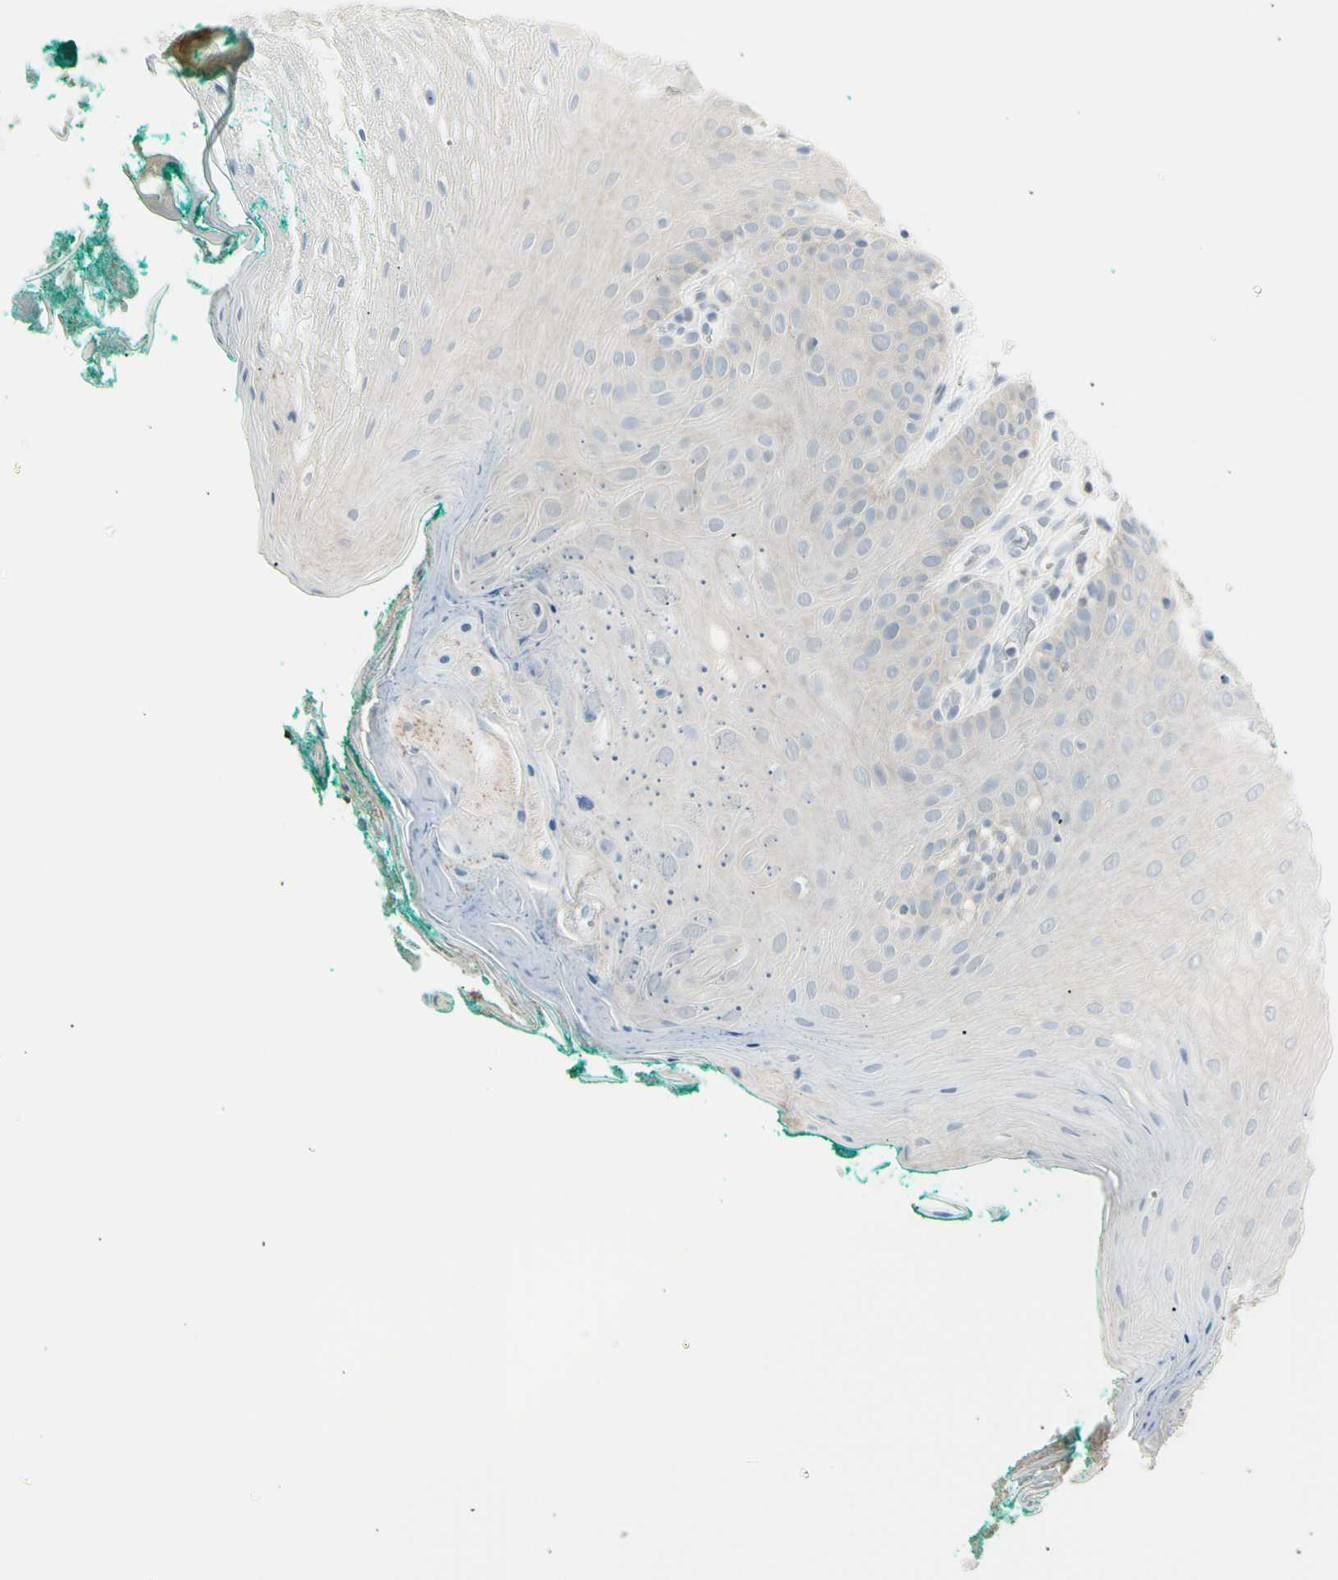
{"staining": {"intensity": "weak", "quantity": "<25%", "location": "cytoplasmic/membranous"}, "tissue": "oral mucosa", "cell_type": "Squamous epithelial cells", "image_type": "normal", "snomed": [{"axis": "morphology", "description": "Normal tissue, NOS"}, {"axis": "topography", "description": "Skeletal muscle"}, {"axis": "topography", "description": "Oral tissue"}], "caption": "This is a image of IHC staining of normal oral mucosa, which shows no expression in squamous epithelial cells. (Stains: DAB immunohistochemistry (IHC) with hematoxylin counter stain, Microscopy: brightfield microscopy at high magnification).", "gene": "LHPP", "patient": {"sex": "male", "age": 58}}